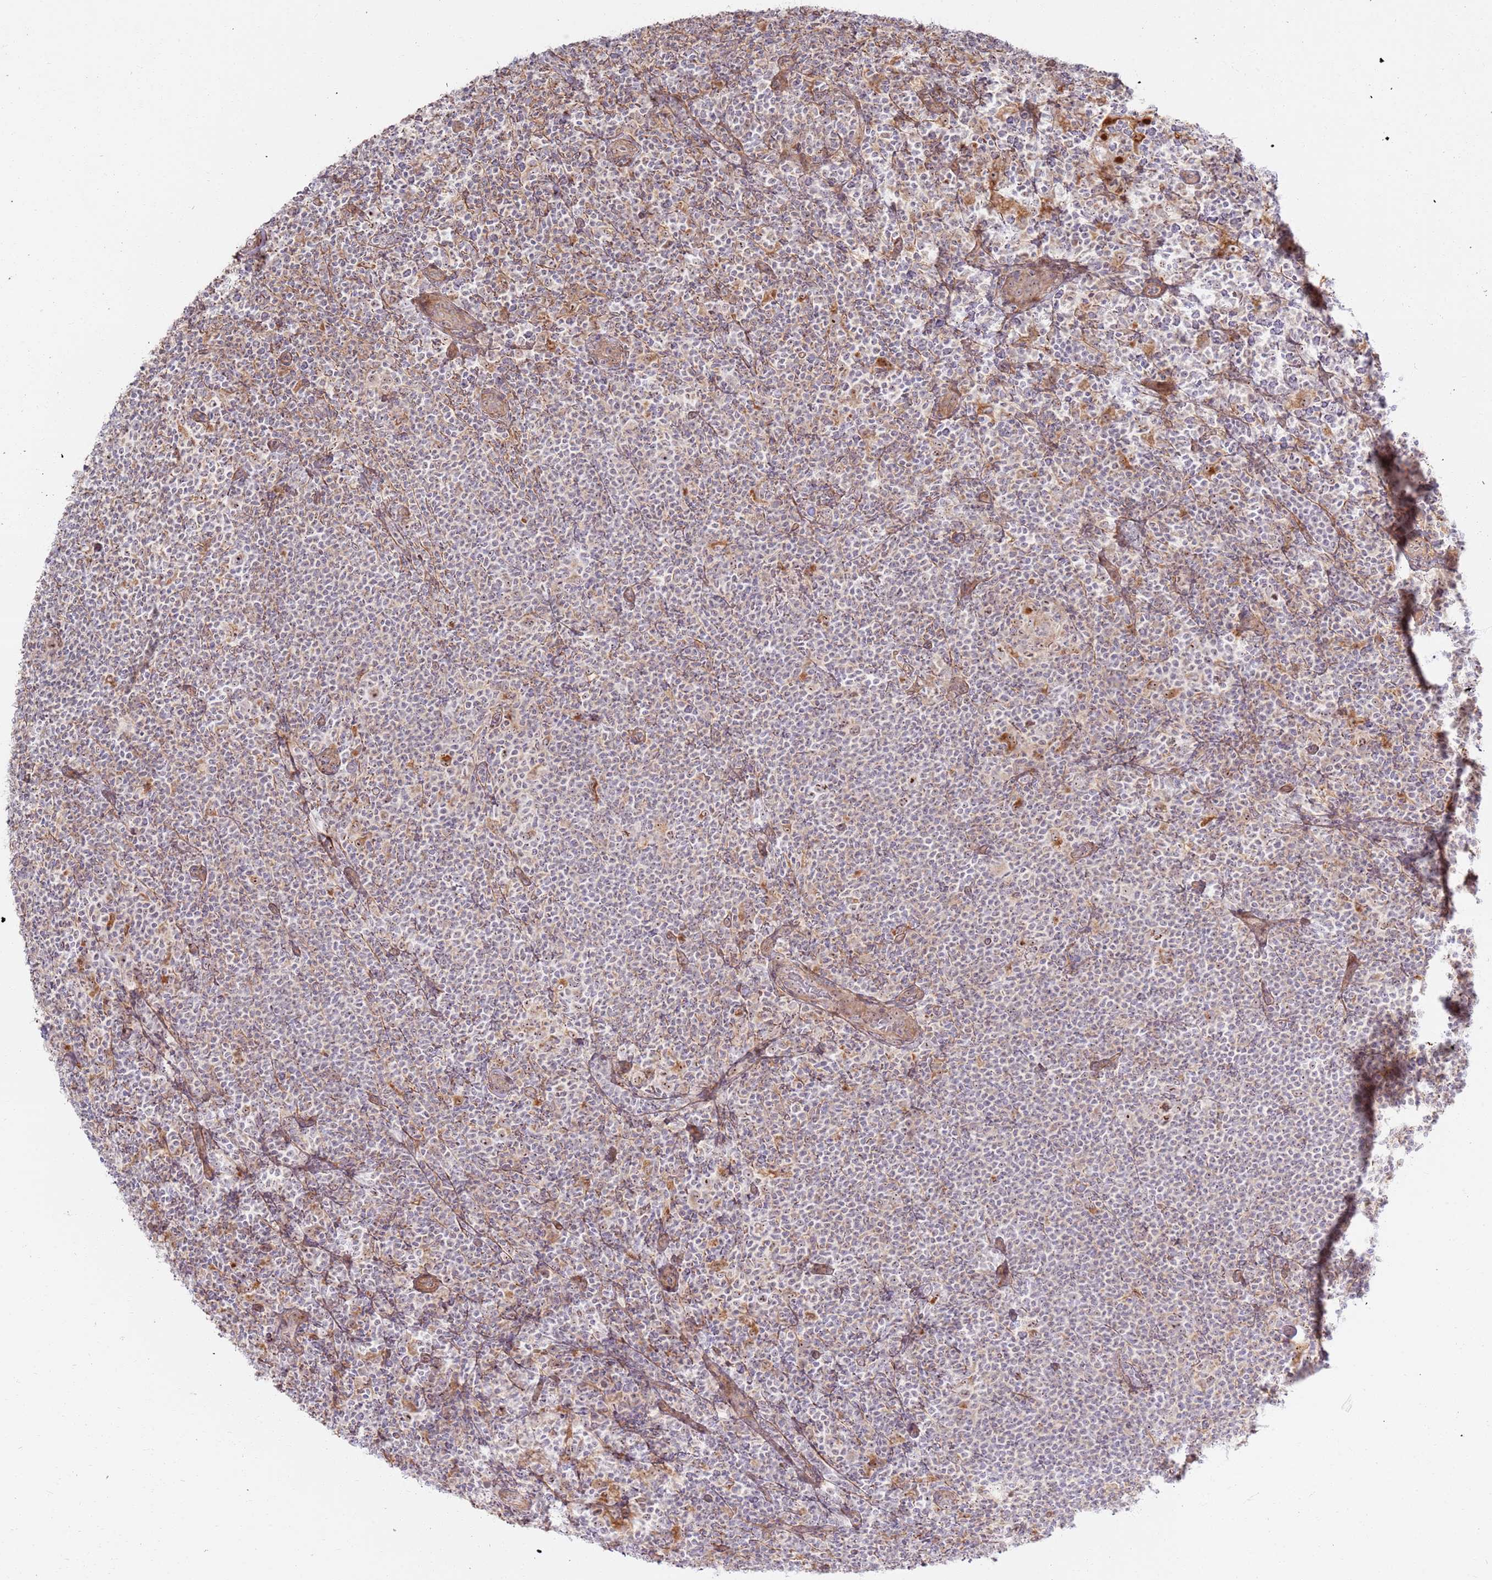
{"staining": {"intensity": "moderate", "quantity": ">75%", "location": "cytoplasmic/membranous,nuclear"}, "tissue": "lymphoma", "cell_type": "Tumor cells", "image_type": "cancer", "snomed": [{"axis": "morphology", "description": "Hodgkin's disease, NOS"}, {"axis": "topography", "description": "Lymph node"}], "caption": "There is medium levels of moderate cytoplasmic/membranous and nuclear staining in tumor cells of lymphoma, as demonstrated by immunohistochemical staining (brown color).", "gene": "CNPY1", "patient": {"sex": "female", "age": 57}}